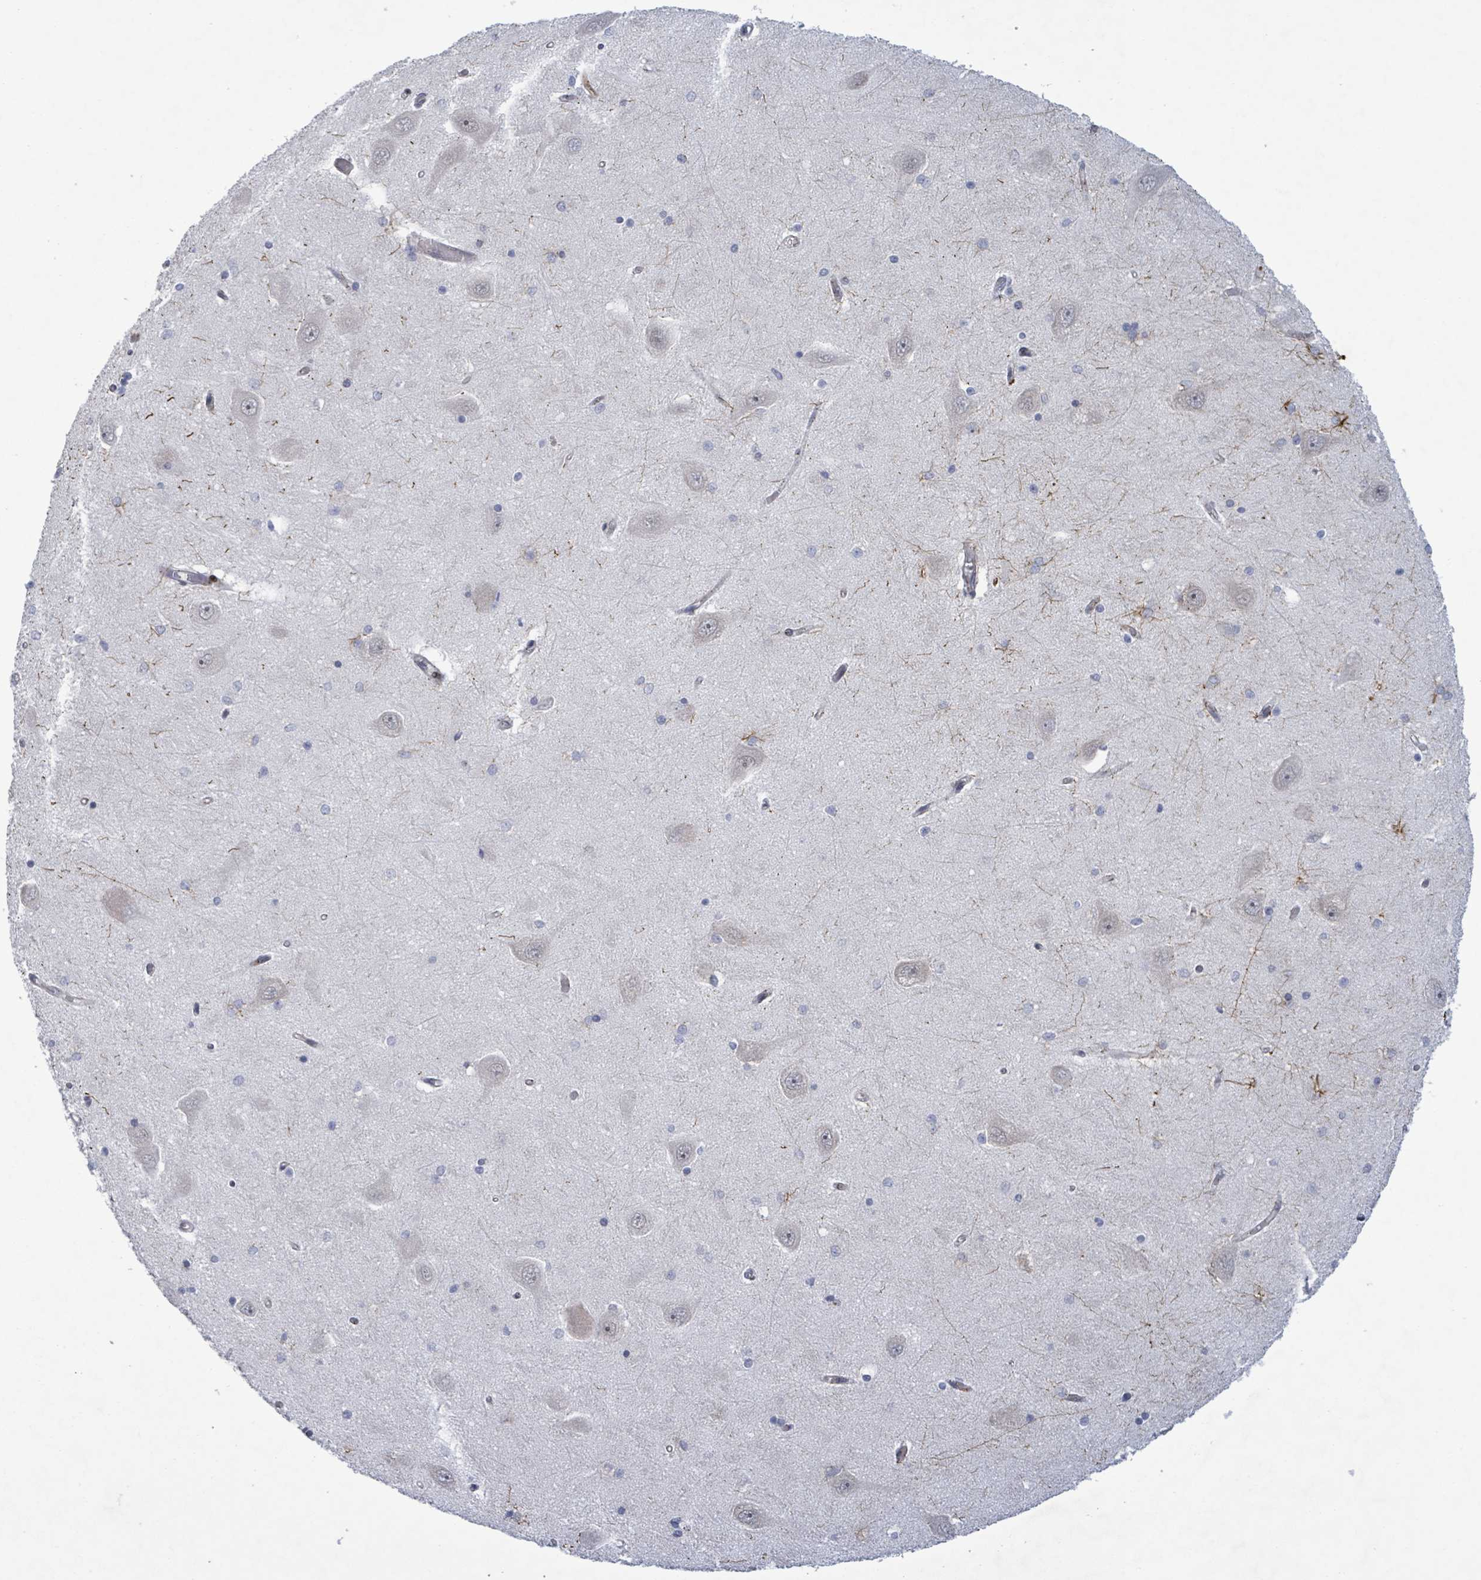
{"staining": {"intensity": "negative", "quantity": "none", "location": "none"}, "tissue": "hippocampus", "cell_type": "Glial cells", "image_type": "normal", "snomed": [{"axis": "morphology", "description": "Normal tissue, NOS"}, {"axis": "topography", "description": "Hippocampus"}], "caption": "Immunohistochemistry (IHC) image of benign hippocampus: hippocampus stained with DAB exhibits no significant protein positivity in glial cells.", "gene": "TUSC1", "patient": {"sex": "male", "age": 45}}